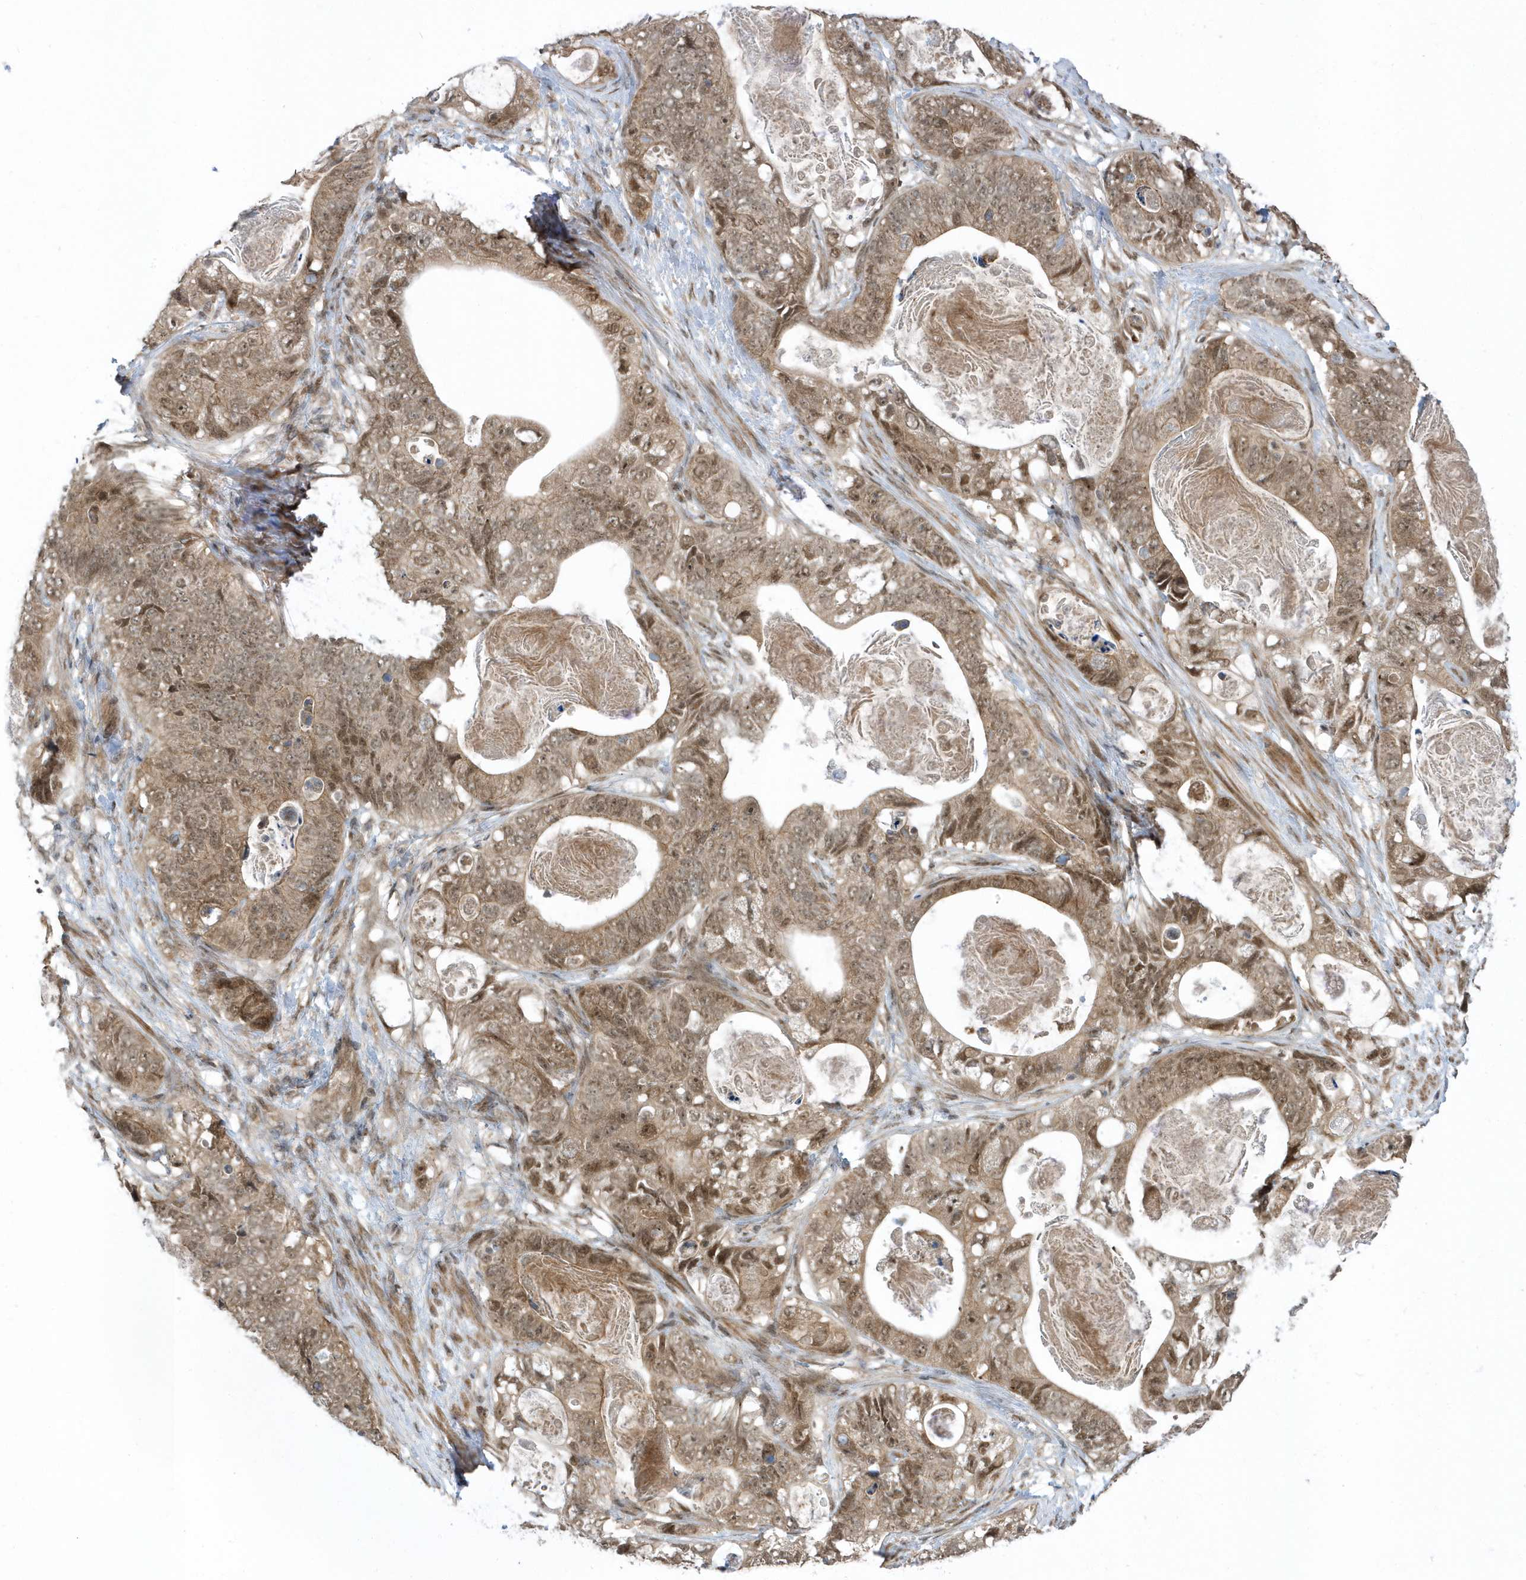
{"staining": {"intensity": "moderate", "quantity": ">75%", "location": "cytoplasmic/membranous,nuclear"}, "tissue": "stomach cancer", "cell_type": "Tumor cells", "image_type": "cancer", "snomed": [{"axis": "morphology", "description": "Normal tissue, NOS"}, {"axis": "morphology", "description": "Adenocarcinoma, NOS"}, {"axis": "topography", "description": "Stomach"}], "caption": "Stomach cancer (adenocarcinoma) stained with DAB IHC demonstrates medium levels of moderate cytoplasmic/membranous and nuclear staining in approximately >75% of tumor cells.", "gene": "USP53", "patient": {"sex": "female", "age": 89}}